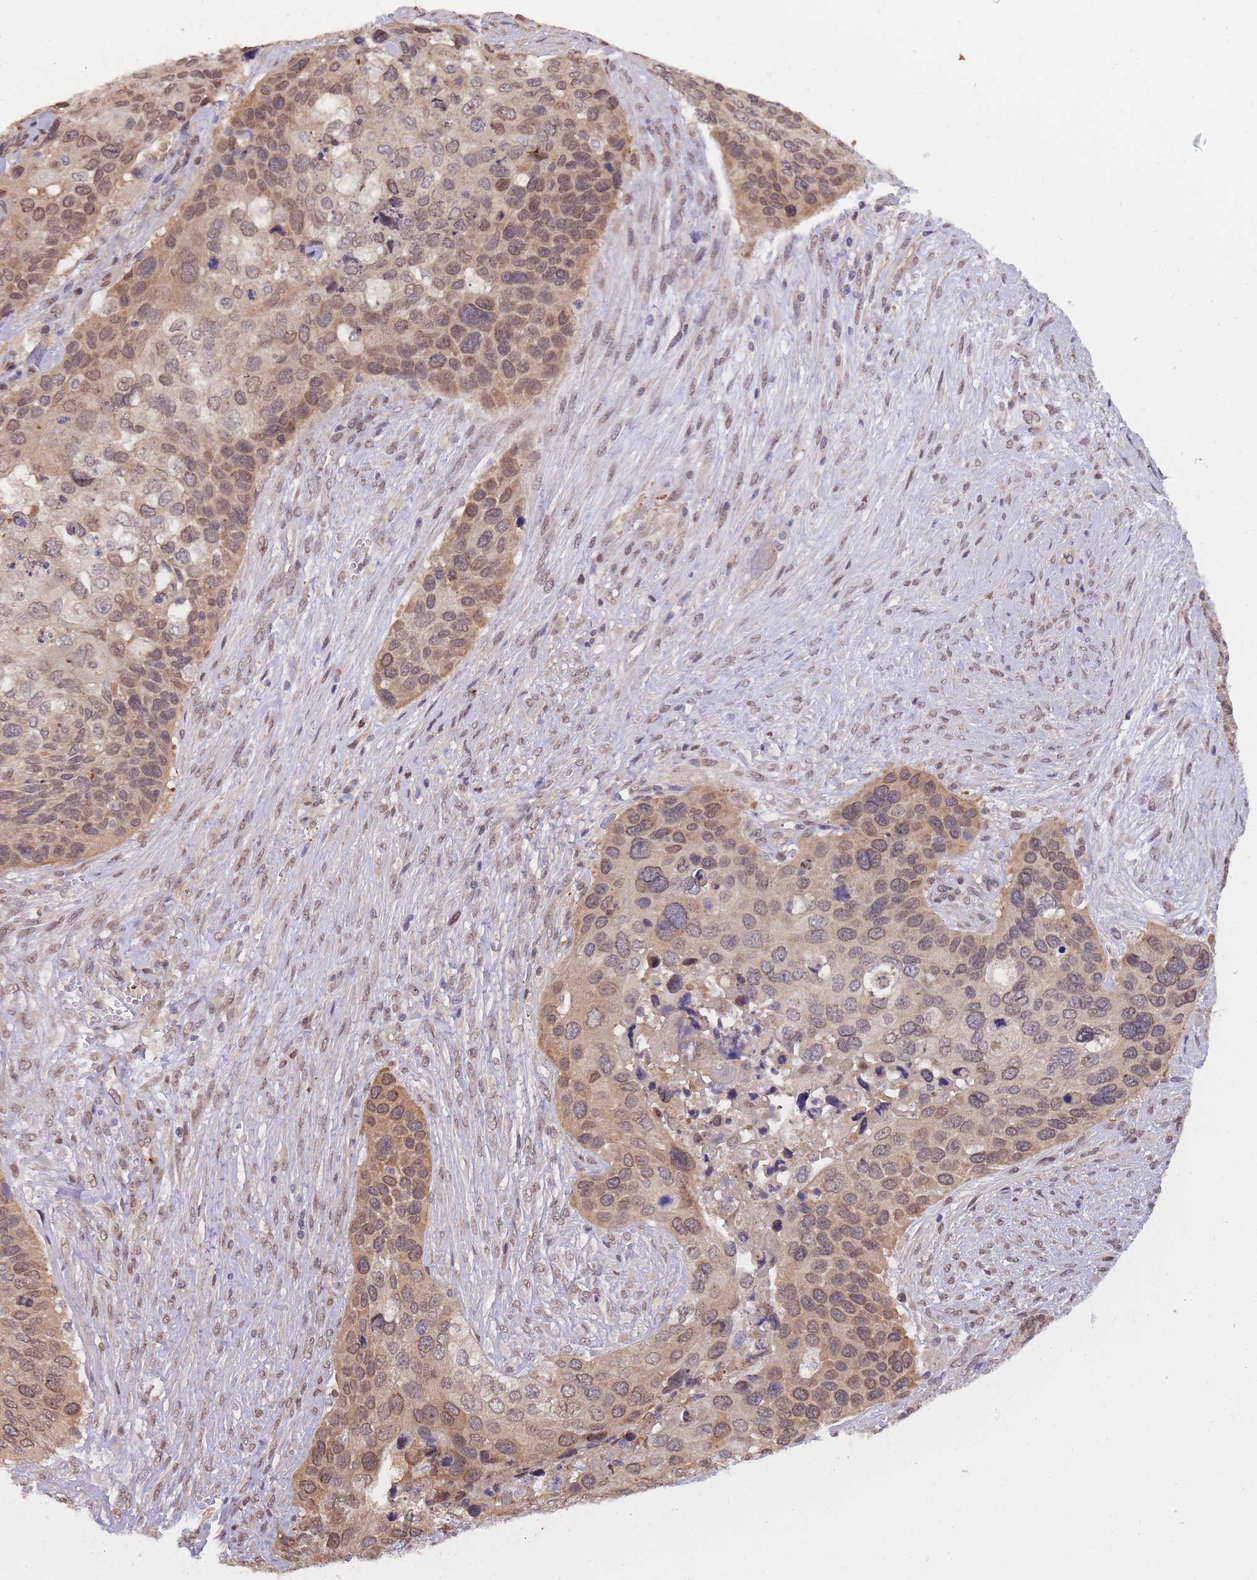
{"staining": {"intensity": "moderate", "quantity": ">75%", "location": "cytoplasmic/membranous,nuclear"}, "tissue": "skin cancer", "cell_type": "Tumor cells", "image_type": "cancer", "snomed": [{"axis": "morphology", "description": "Basal cell carcinoma"}, {"axis": "topography", "description": "Skin"}], "caption": "DAB (3,3'-diaminobenzidine) immunohistochemical staining of human skin cancer reveals moderate cytoplasmic/membranous and nuclear protein staining in approximately >75% of tumor cells.", "gene": "CDIP1", "patient": {"sex": "female", "age": 74}}